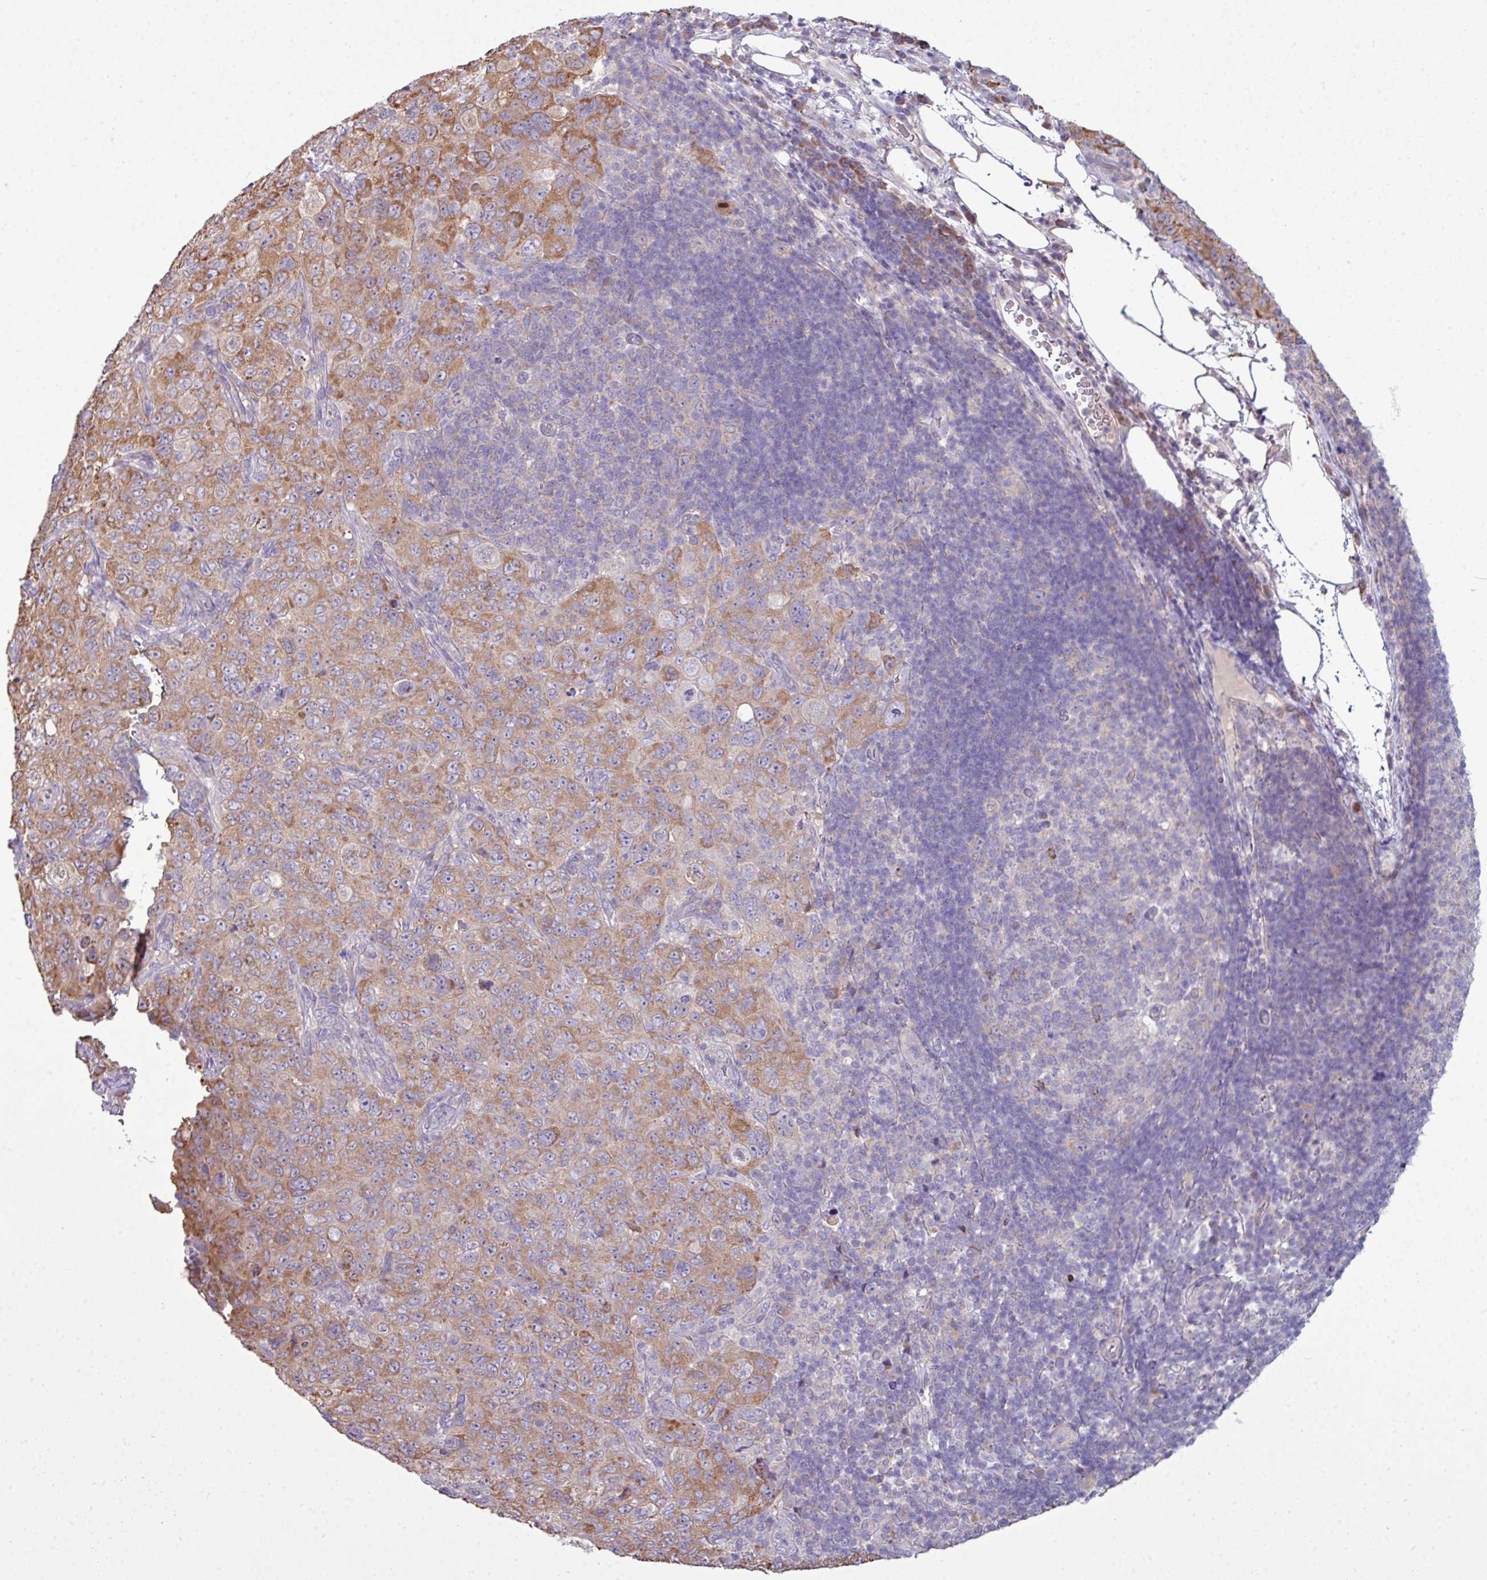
{"staining": {"intensity": "moderate", "quantity": ">75%", "location": "cytoplasmic/membranous"}, "tissue": "pancreatic cancer", "cell_type": "Tumor cells", "image_type": "cancer", "snomed": [{"axis": "morphology", "description": "Adenocarcinoma, NOS"}, {"axis": "topography", "description": "Pancreas"}], "caption": "Approximately >75% of tumor cells in human adenocarcinoma (pancreatic) exhibit moderate cytoplasmic/membranous protein positivity as visualized by brown immunohistochemical staining.", "gene": "AGAP5", "patient": {"sex": "male", "age": 68}}